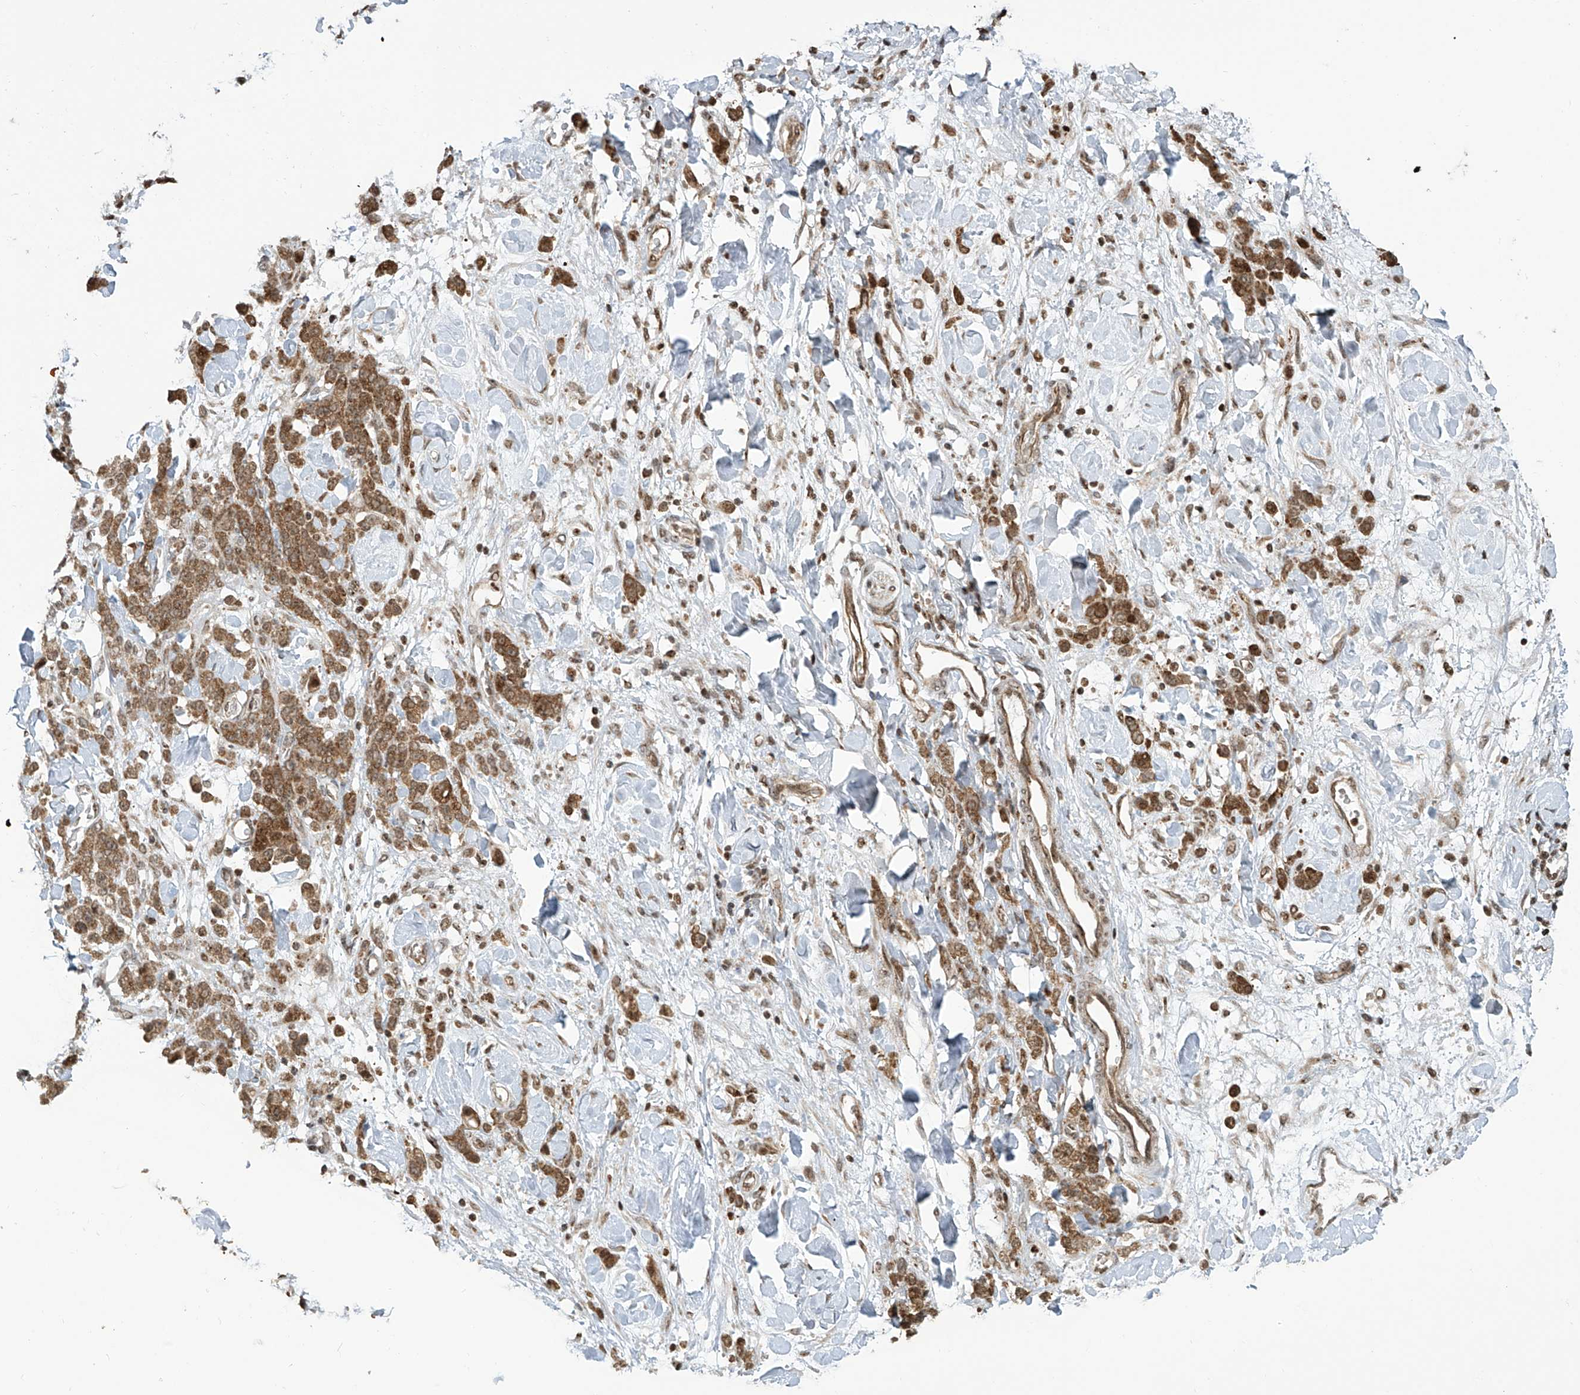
{"staining": {"intensity": "moderate", "quantity": ">75%", "location": "cytoplasmic/membranous,nuclear"}, "tissue": "stomach cancer", "cell_type": "Tumor cells", "image_type": "cancer", "snomed": [{"axis": "morphology", "description": "Normal tissue, NOS"}, {"axis": "morphology", "description": "Adenocarcinoma, NOS"}, {"axis": "topography", "description": "Stomach"}], "caption": "High-magnification brightfield microscopy of stomach cancer (adenocarcinoma) stained with DAB (3,3'-diaminobenzidine) (brown) and counterstained with hematoxylin (blue). tumor cells exhibit moderate cytoplasmic/membranous and nuclear expression is present in about>75% of cells.", "gene": "VMP1", "patient": {"sex": "male", "age": 82}}